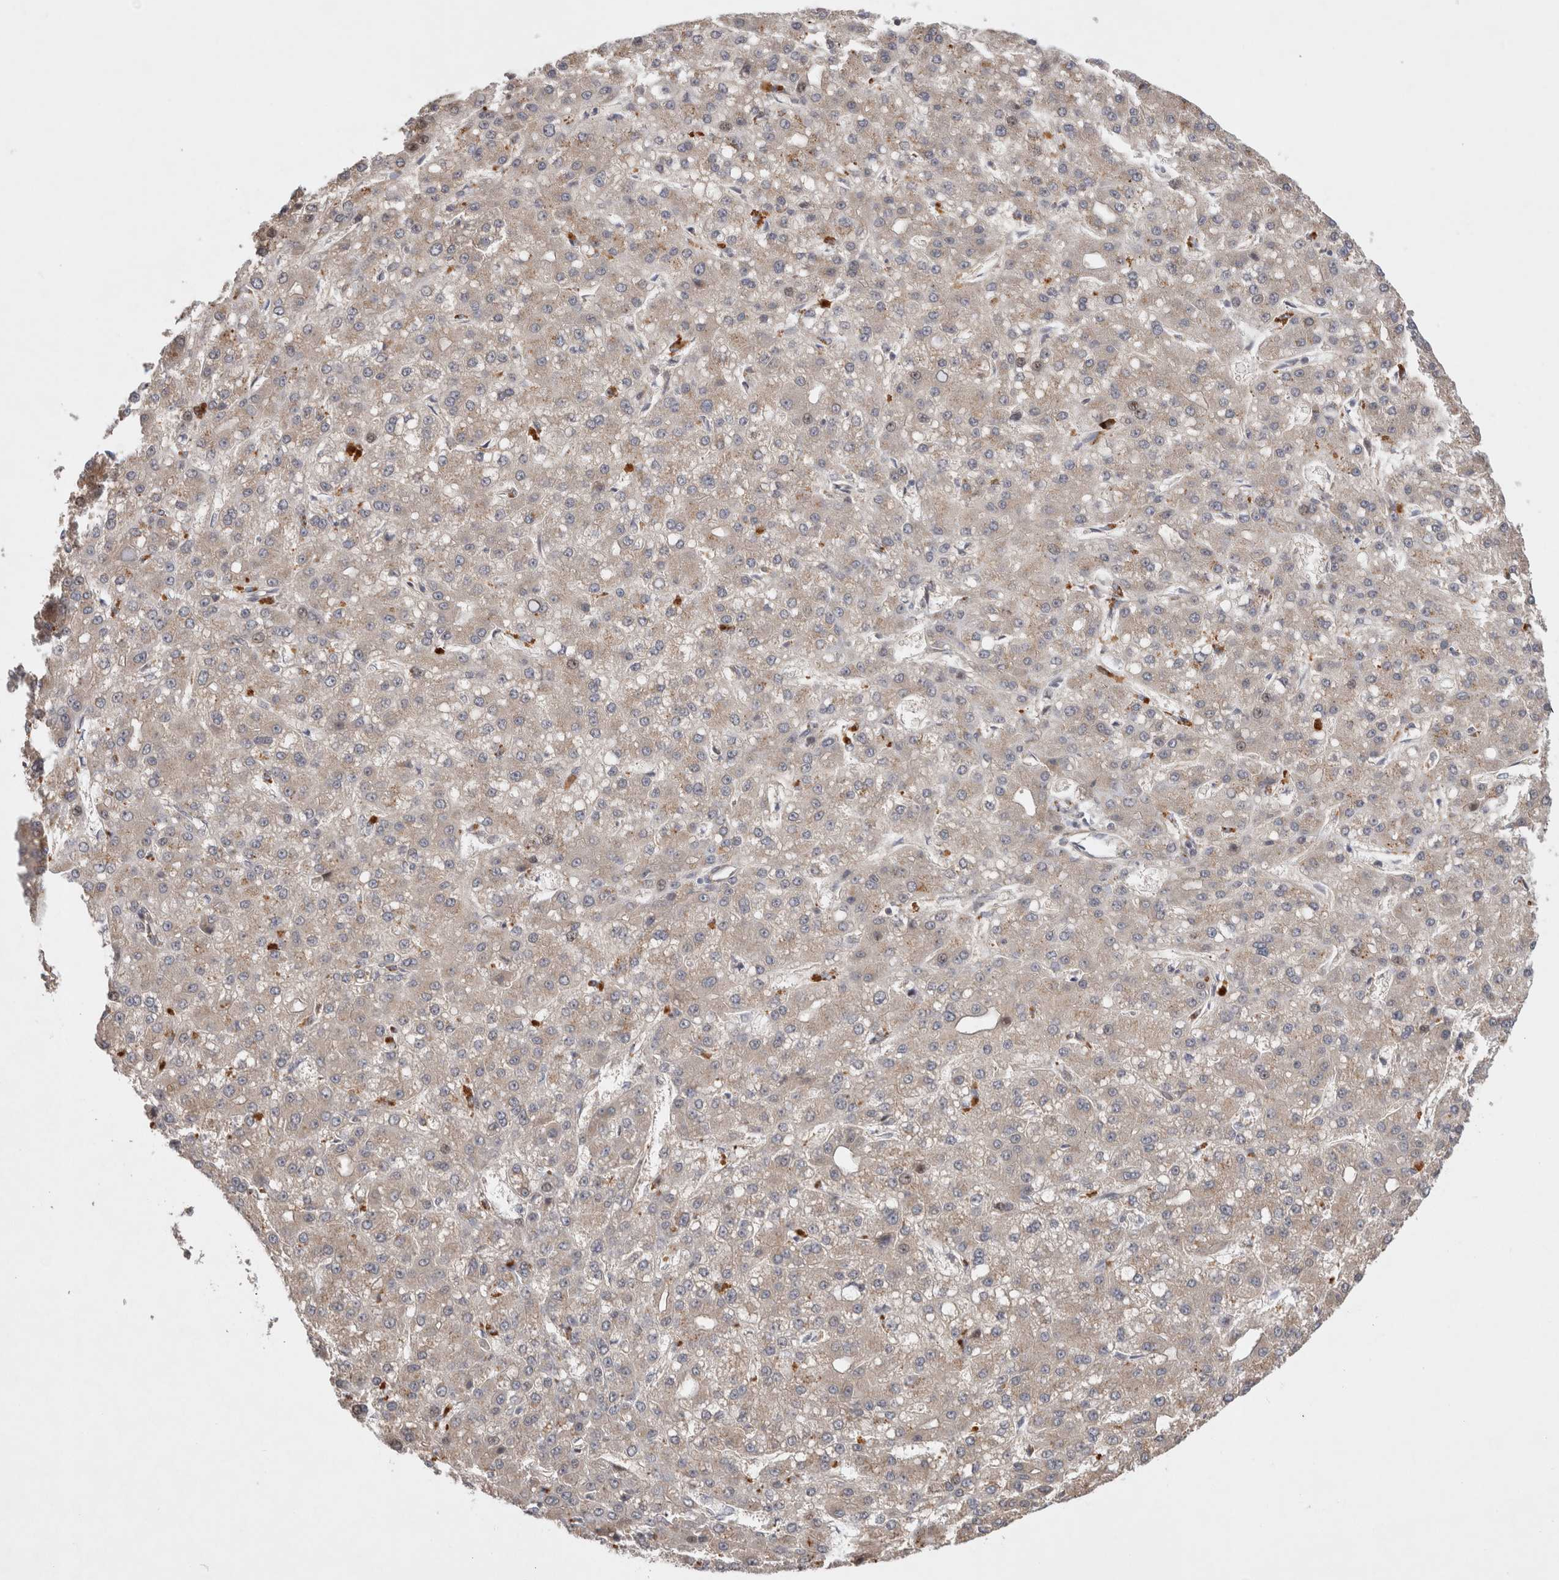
{"staining": {"intensity": "weak", "quantity": "<25%", "location": "cytoplasmic/membranous"}, "tissue": "liver cancer", "cell_type": "Tumor cells", "image_type": "cancer", "snomed": [{"axis": "morphology", "description": "Carcinoma, Hepatocellular, NOS"}, {"axis": "topography", "description": "Liver"}], "caption": "Immunohistochemical staining of human liver hepatocellular carcinoma demonstrates no significant staining in tumor cells. Brightfield microscopy of IHC stained with DAB (brown) and hematoxylin (blue), captured at high magnification.", "gene": "HTT", "patient": {"sex": "male", "age": 67}}